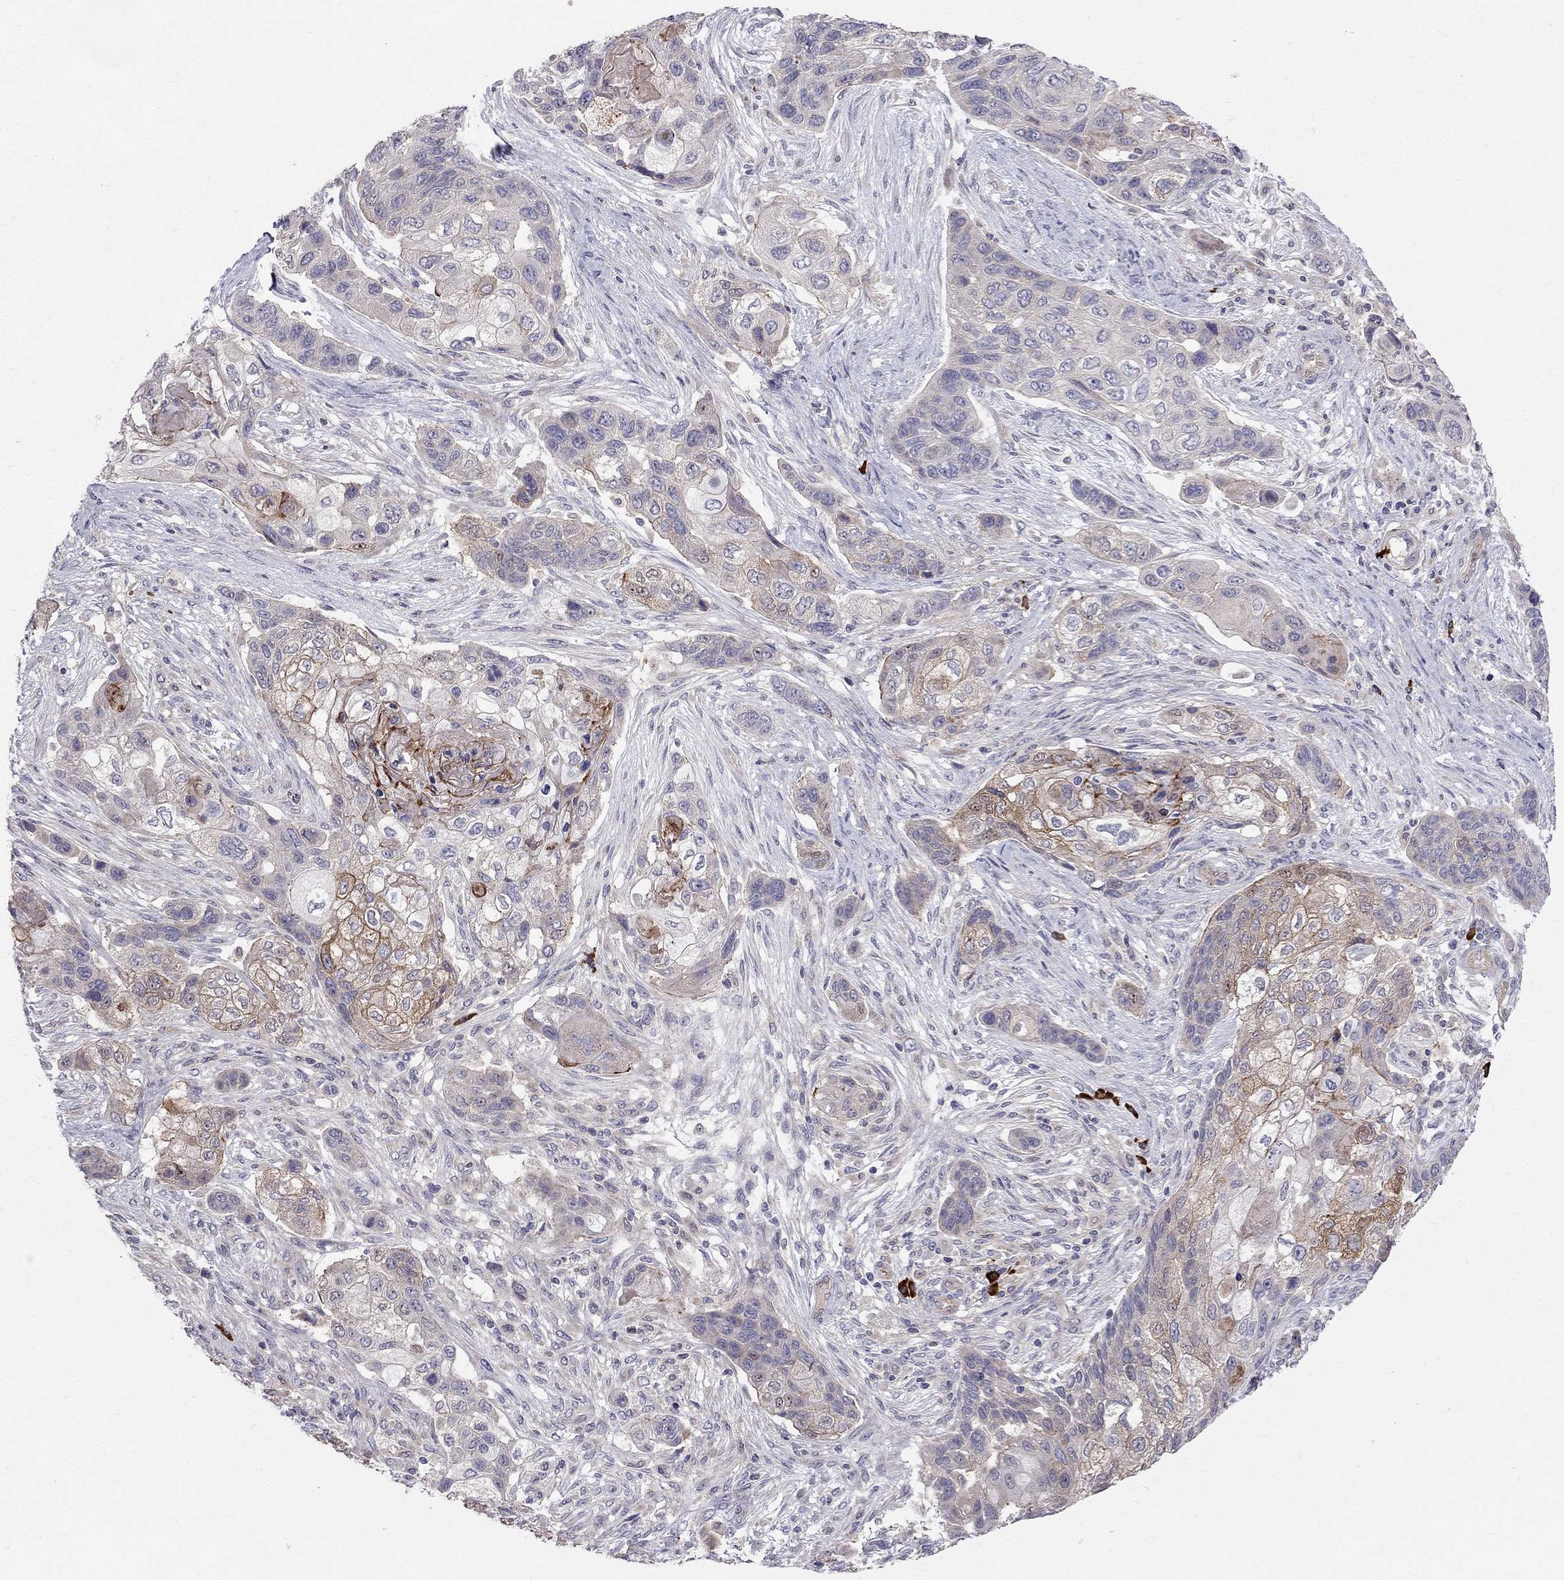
{"staining": {"intensity": "moderate", "quantity": "<25%", "location": "cytoplasmic/membranous"}, "tissue": "lung cancer", "cell_type": "Tumor cells", "image_type": "cancer", "snomed": [{"axis": "morphology", "description": "Squamous cell carcinoma, NOS"}, {"axis": "topography", "description": "Lung"}], "caption": "DAB (3,3'-diaminobenzidine) immunohistochemical staining of human lung cancer (squamous cell carcinoma) demonstrates moderate cytoplasmic/membranous protein staining in about <25% of tumor cells.", "gene": "PIK3CG", "patient": {"sex": "male", "age": 69}}